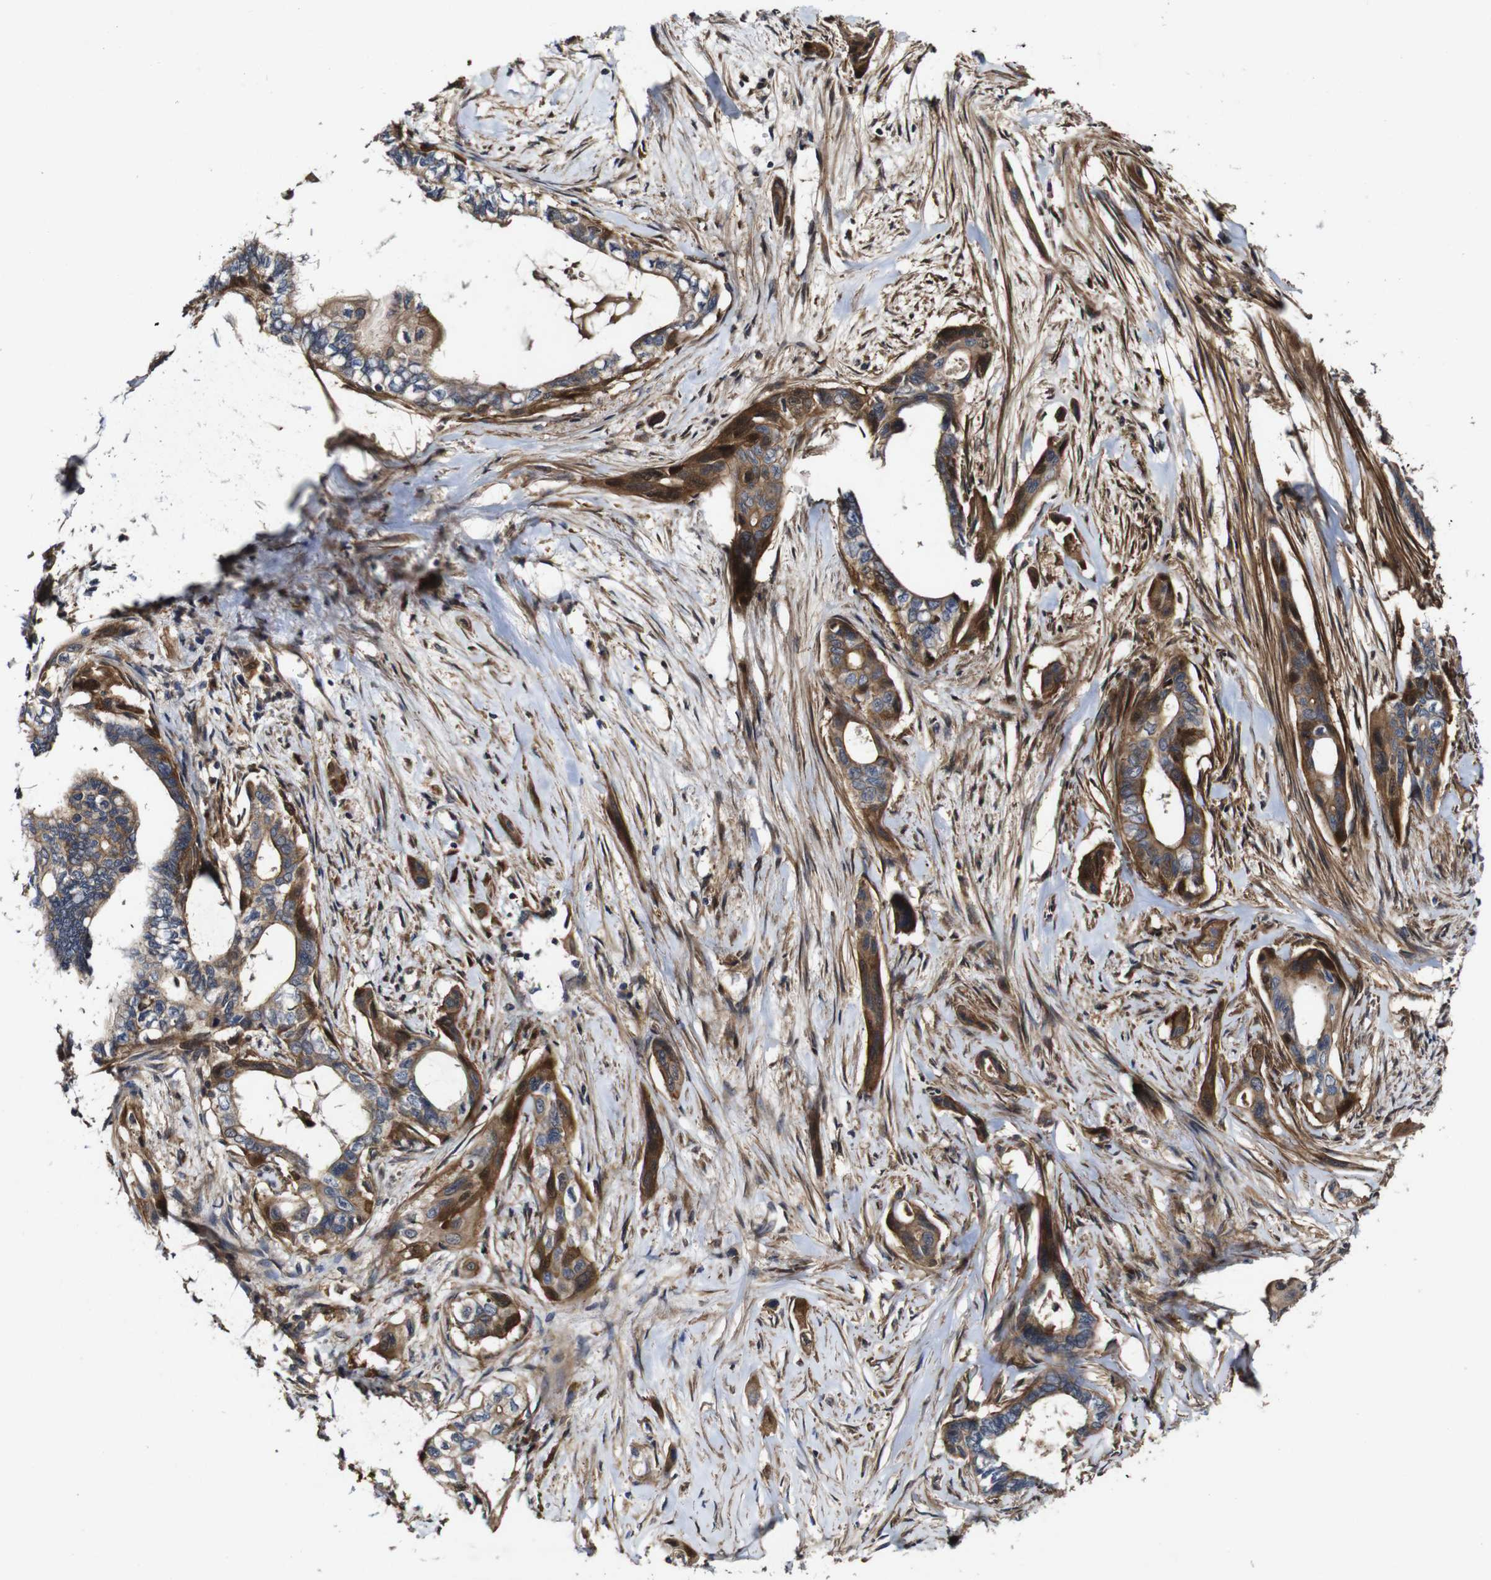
{"staining": {"intensity": "moderate", "quantity": ">75%", "location": "cytoplasmic/membranous"}, "tissue": "pancreatic cancer", "cell_type": "Tumor cells", "image_type": "cancer", "snomed": [{"axis": "morphology", "description": "Adenocarcinoma, NOS"}, {"axis": "topography", "description": "Pancreas"}], "caption": "A brown stain highlights moderate cytoplasmic/membranous positivity of a protein in pancreatic cancer tumor cells.", "gene": "GSDME", "patient": {"sex": "male", "age": 73}}